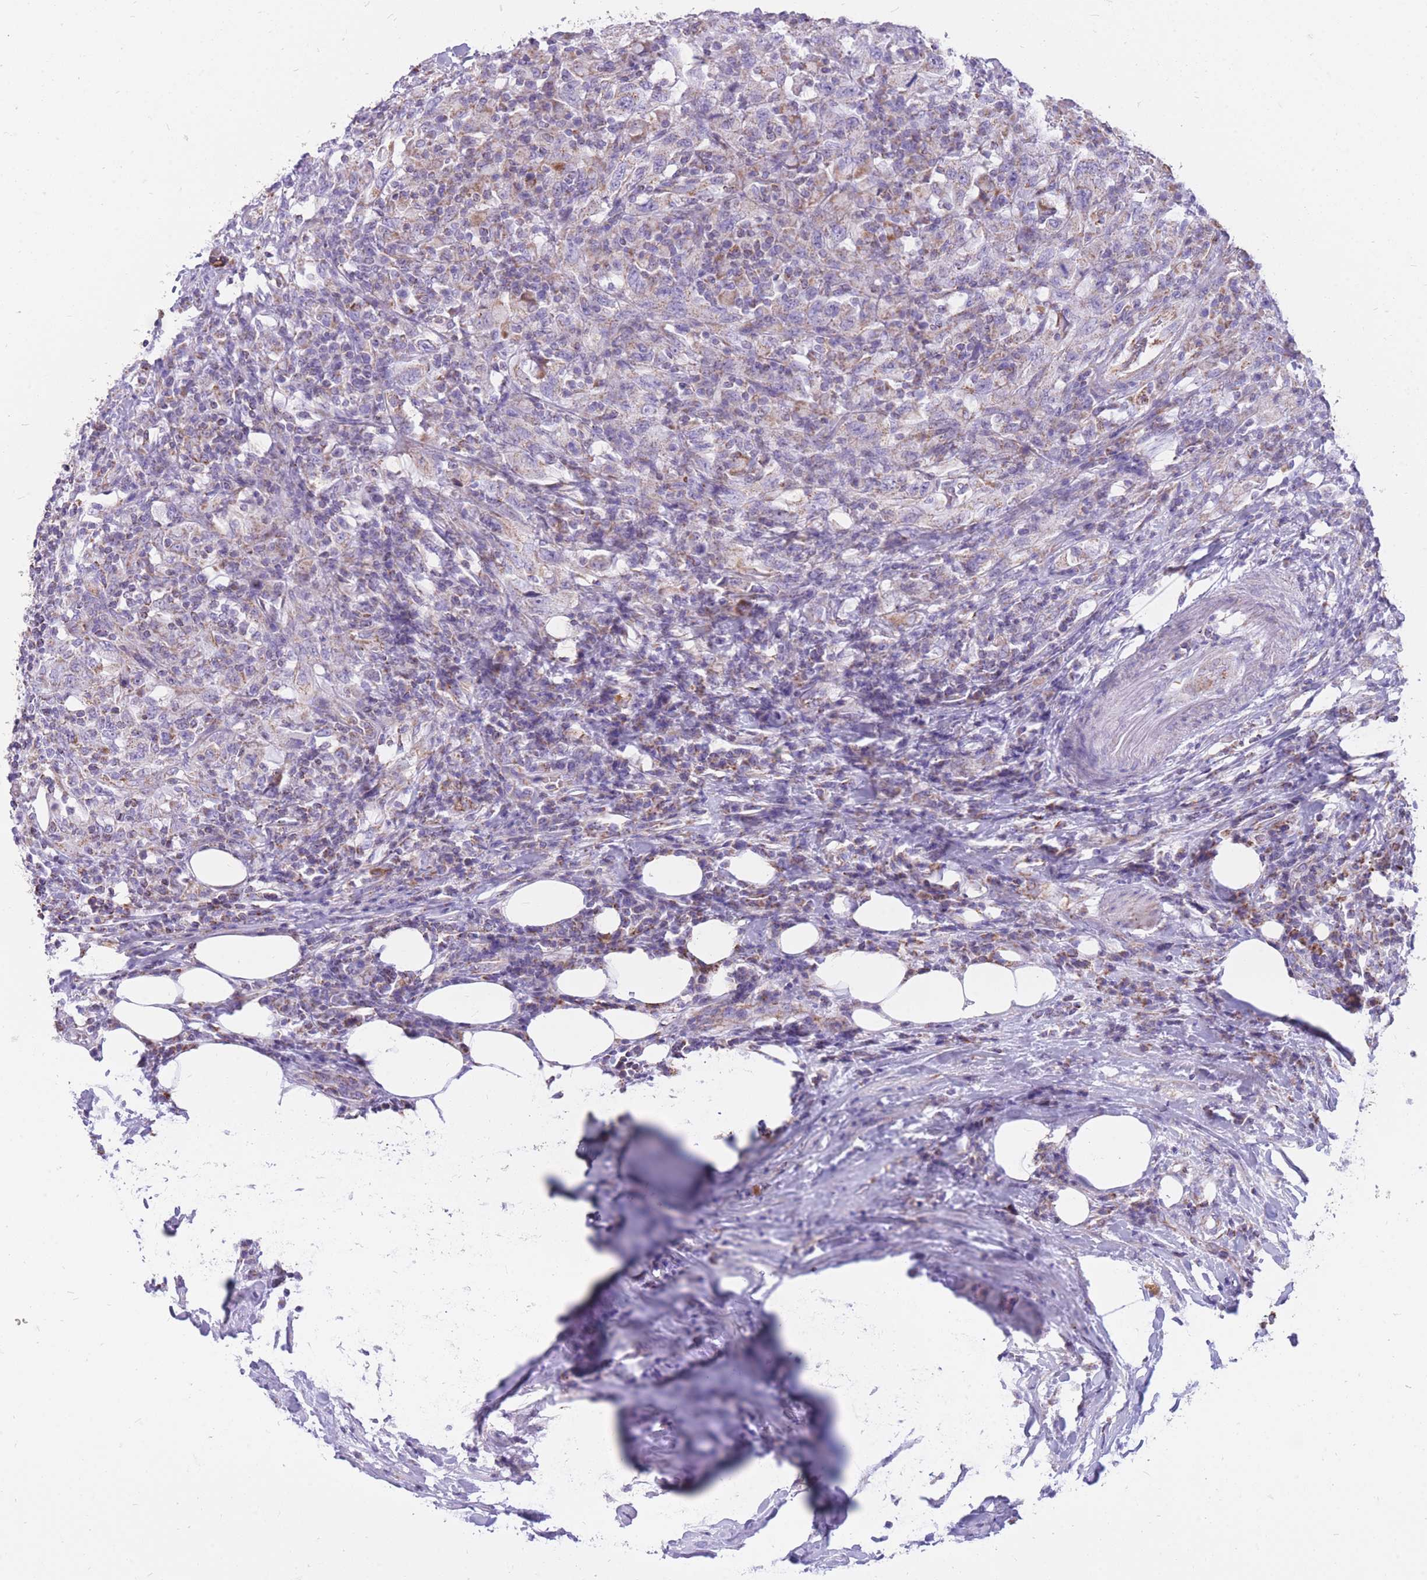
{"staining": {"intensity": "weak", "quantity": "<25%", "location": "cytoplasmic/membranous"}, "tissue": "urothelial cancer", "cell_type": "Tumor cells", "image_type": "cancer", "snomed": [{"axis": "morphology", "description": "Urothelial carcinoma, High grade"}, {"axis": "topography", "description": "Urinary bladder"}], "caption": "IHC micrograph of high-grade urothelial carcinoma stained for a protein (brown), which exhibits no positivity in tumor cells.", "gene": "PCSK1", "patient": {"sex": "male", "age": 61}}